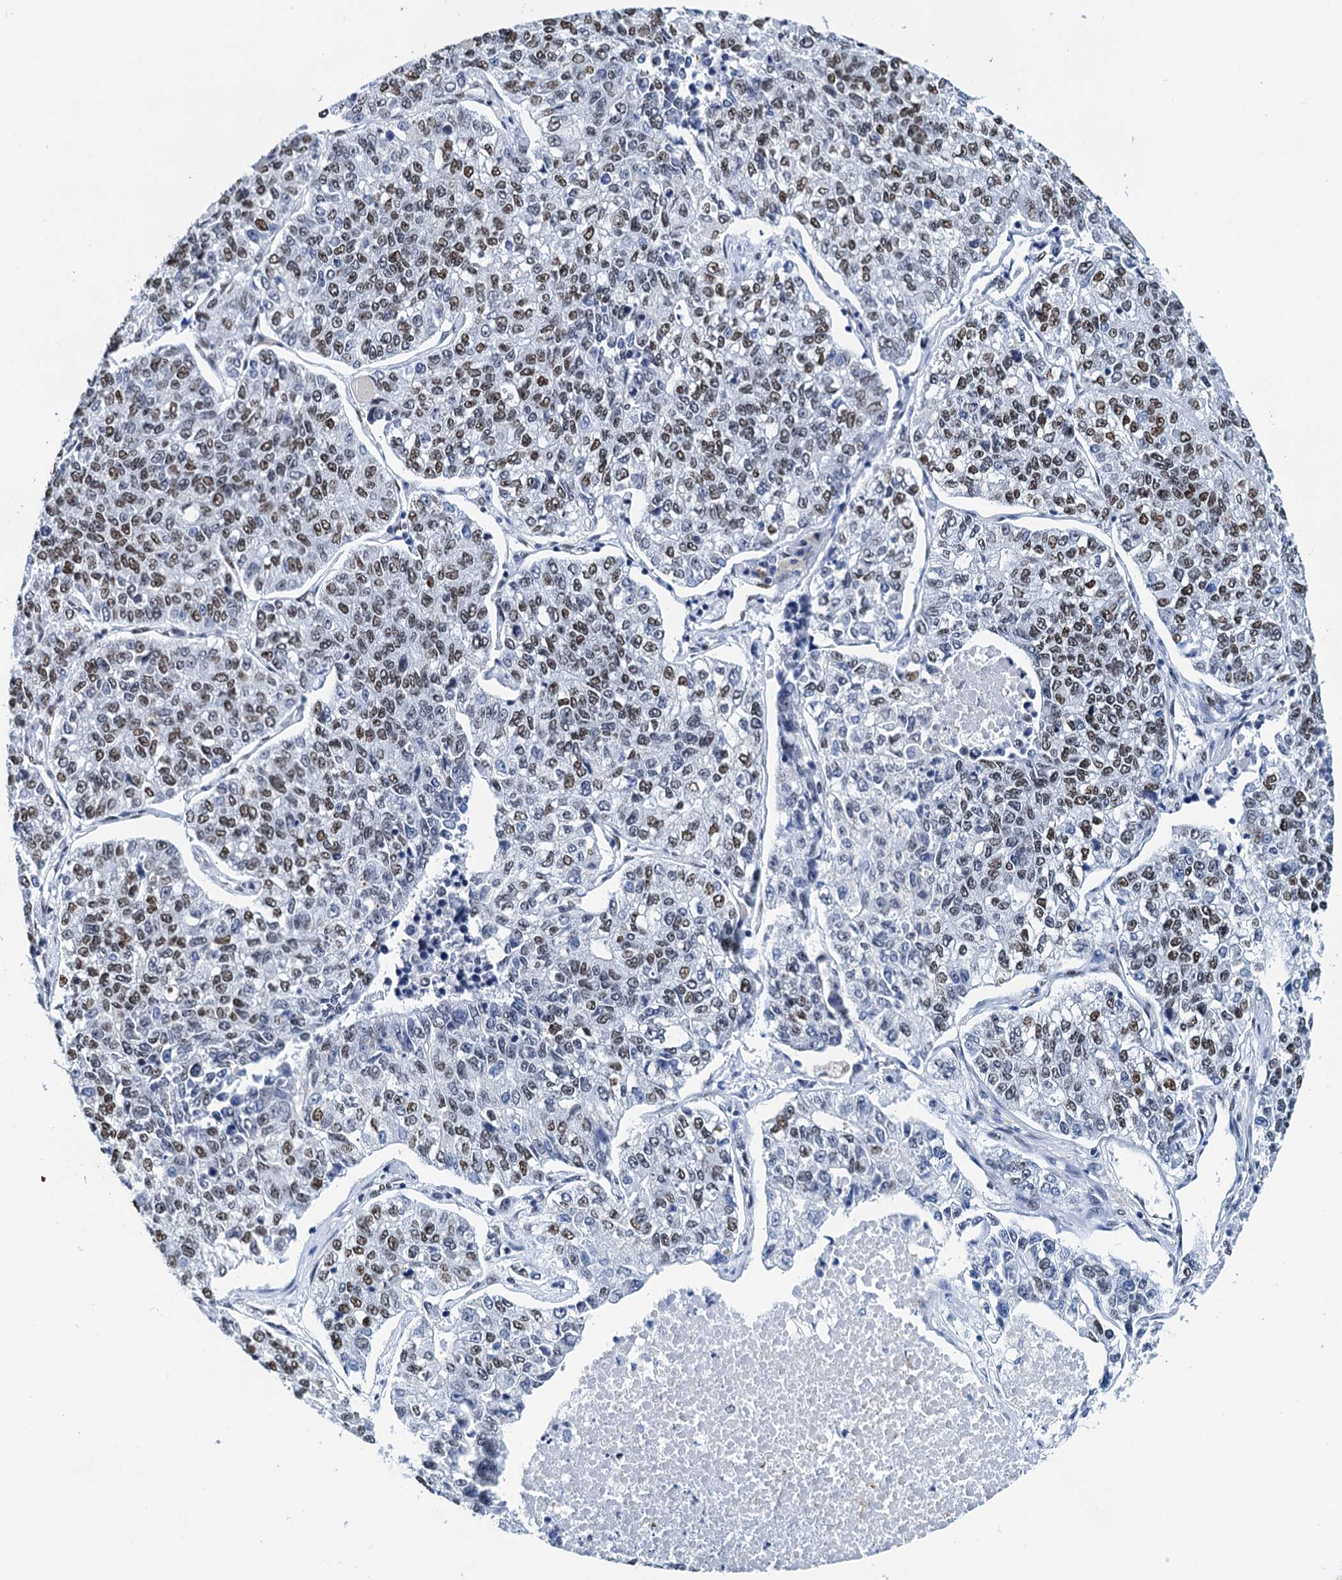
{"staining": {"intensity": "moderate", "quantity": "25%-75%", "location": "nuclear"}, "tissue": "lung cancer", "cell_type": "Tumor cells", "image_type": "cancer", "snomed": [{"axis": "morphology", "description": "Adenocarcinoma, NOS"}, {"axis": "topography", "description": "Lung"}], "caption": "This photomicrograph reveals immunohistochemistry staining of lung cancer (adenocarcinoma), with medium moderate nuclear staining in about 25%-75% of tumor cells.", "gene": "SLTM", "patient": {"sex": "male", "age": 49}}